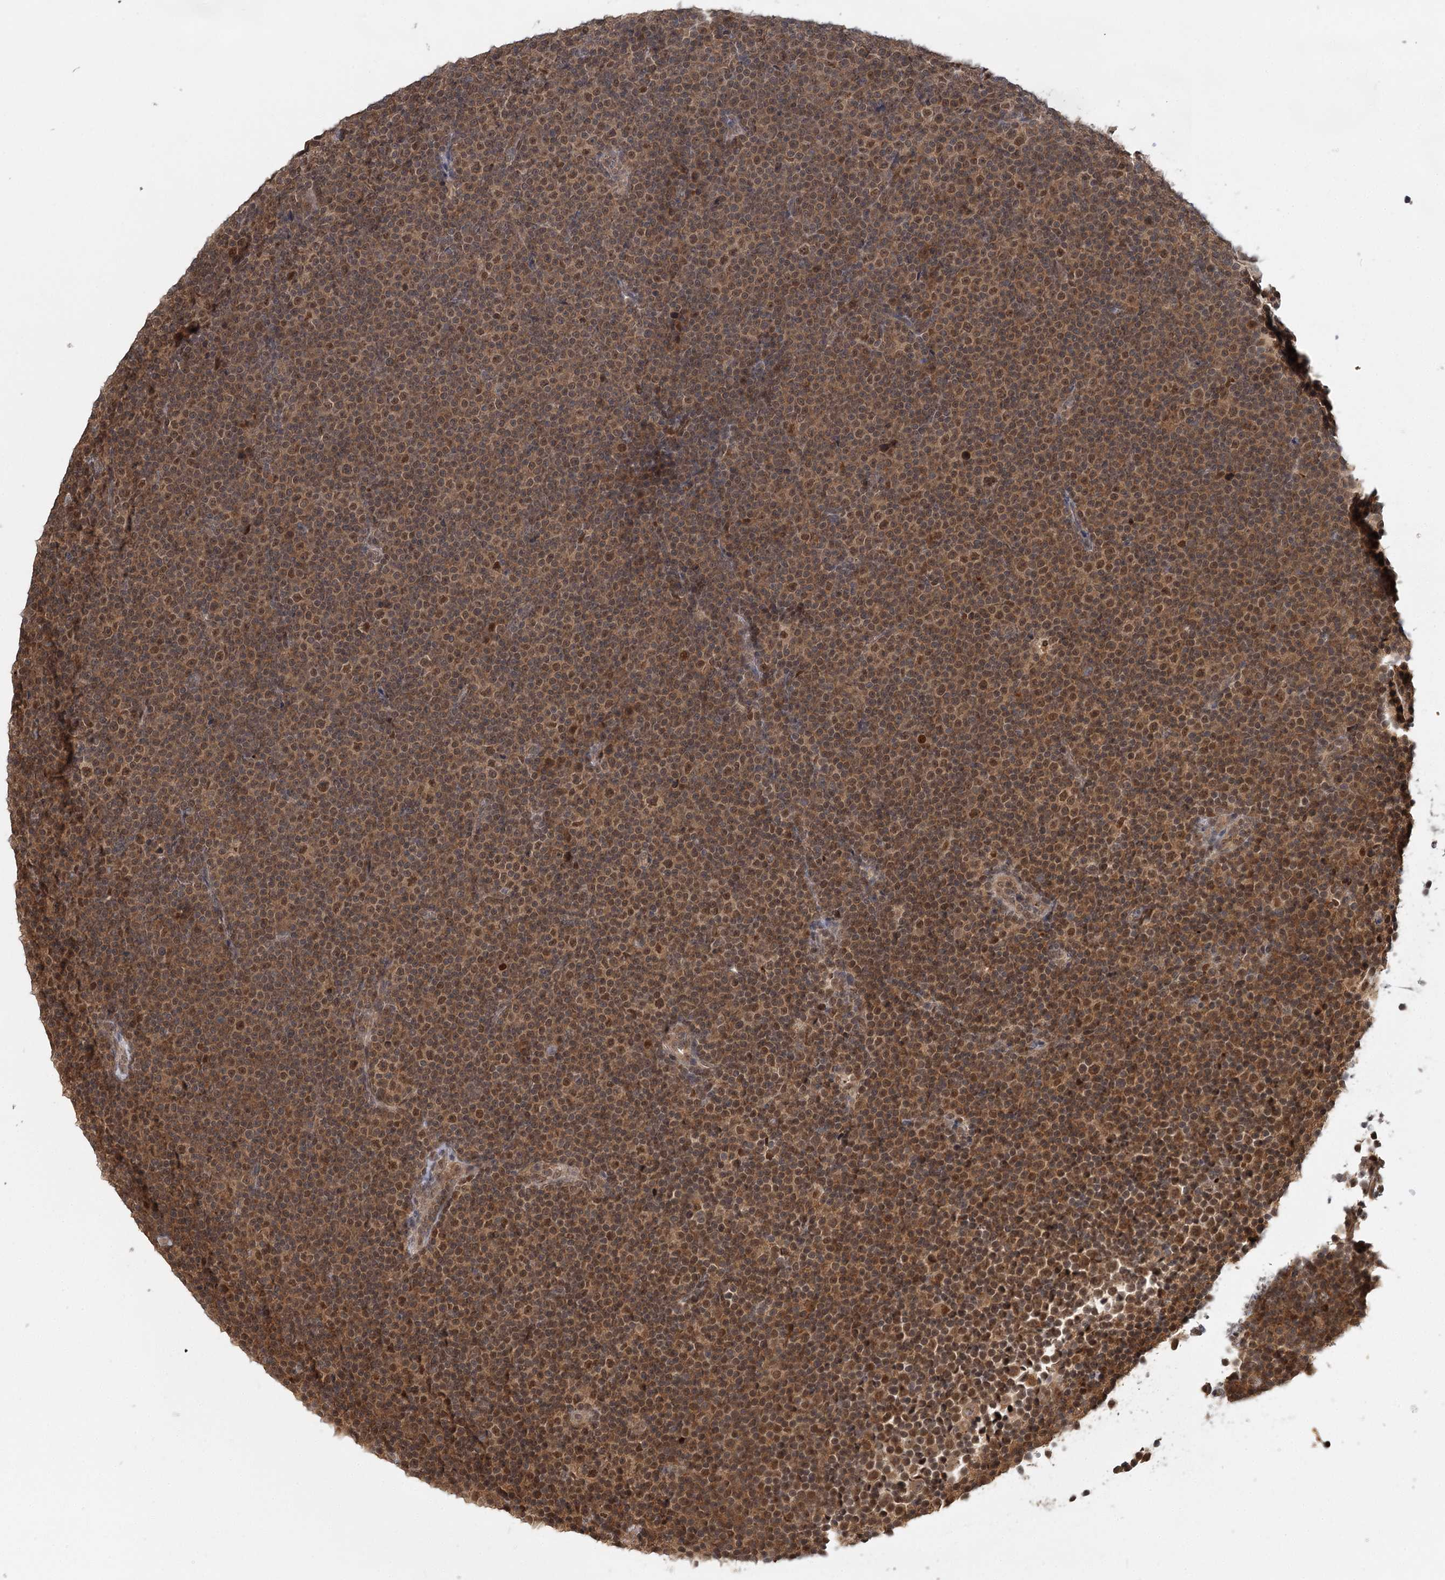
{"staining": {"intensity": "moderate", "quantity": ">75%", "location": "cytoplasmic/membranous,nuclear"}, "tissue": "lymphoma", "cell_type": "Tumor cells", "image_type": "cancer", "snomed": [{"axis": "morphology", "description": "Malignant lymphoma, non-Hodgkin's type, Low grade"}, {"axis": "topography", "description": "Lymph node"}], "caption": "Protein staining exhibits moderate cytoplasmic/membranous and nuclear staining in about >75% of tumor cells in low-grade malignant lymphoma, non-Hodgkin's type. Using DAB (3,3'-diaminobenzidine) (brown) and hematoxylin (blue) stains, captured at high magnification using brightfield microscopy.", "gene": "N6AMT1", "patient": {"sex": "female", "age": 67}}